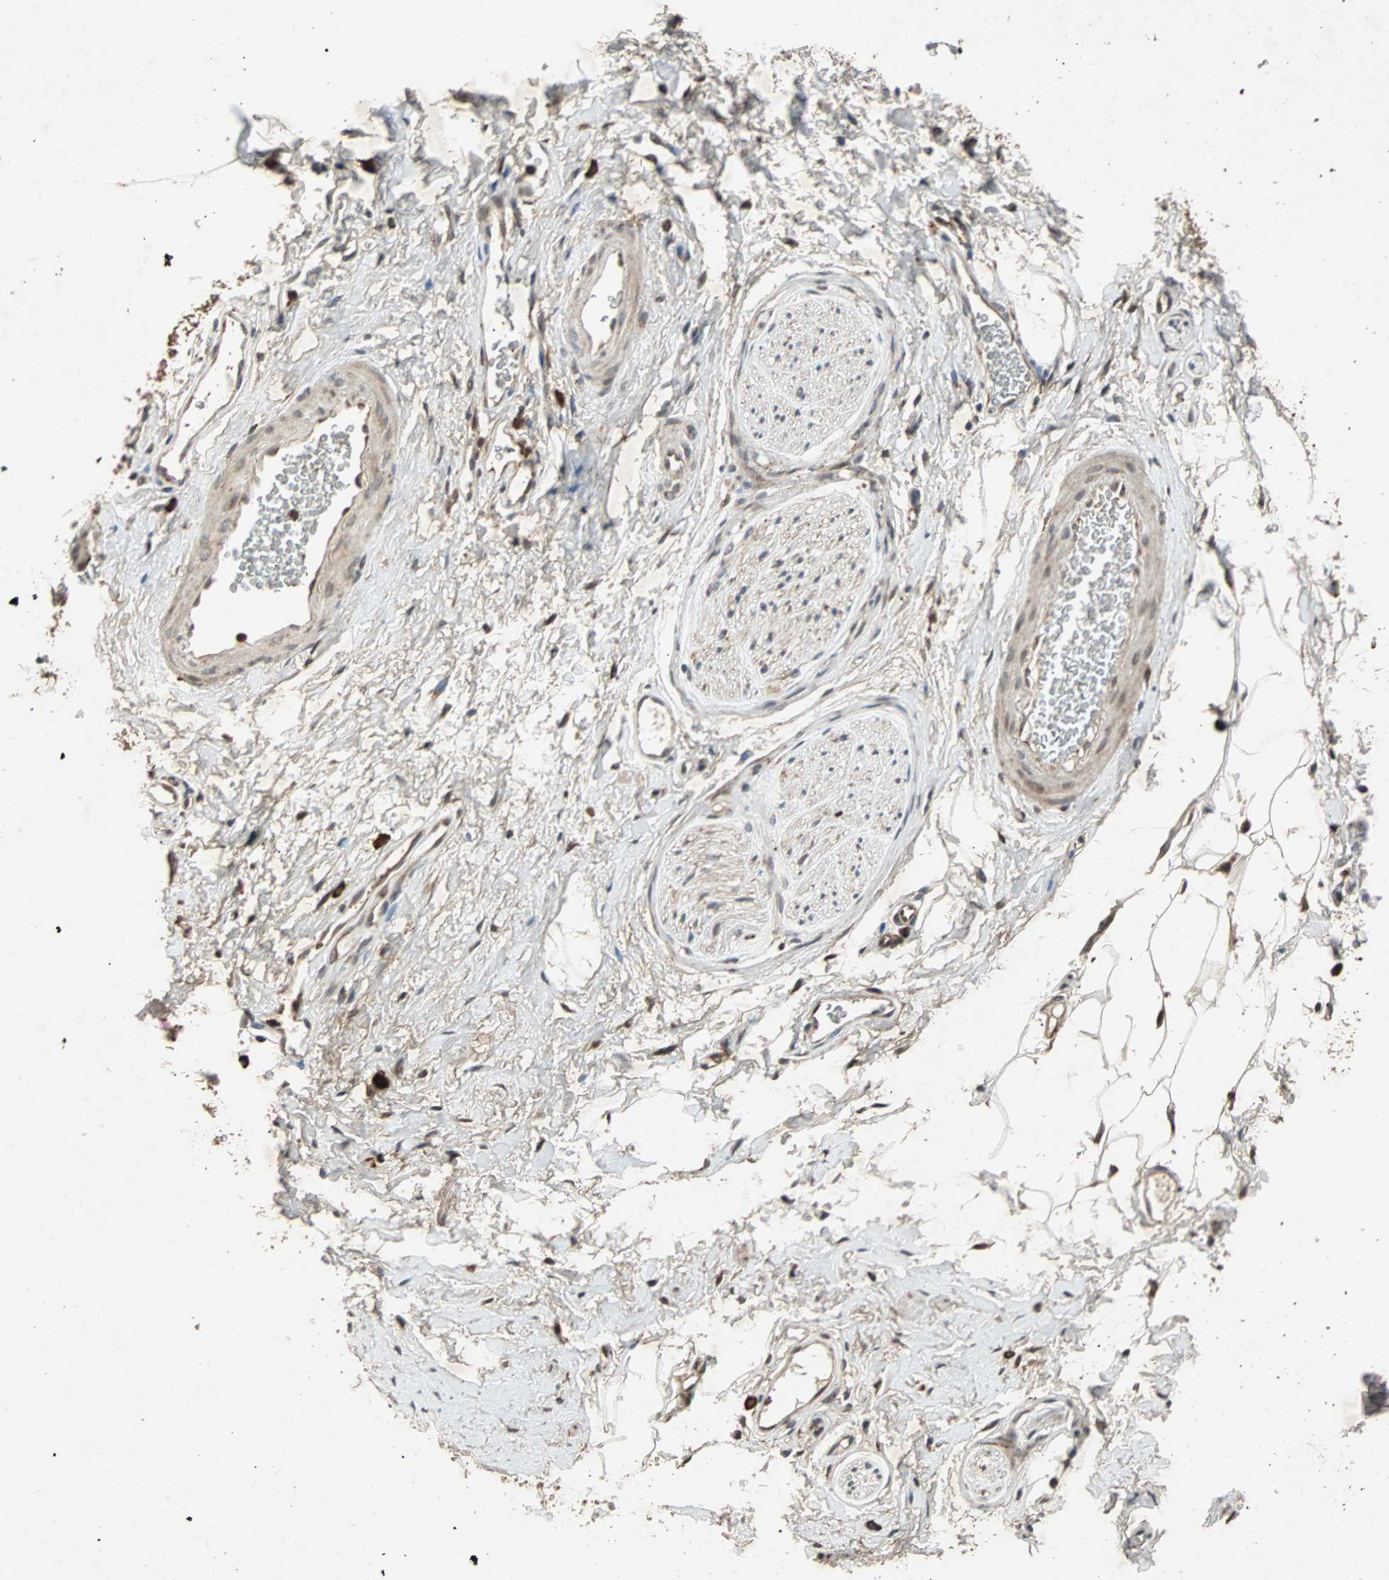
{"staining": {"intensity": "moderate", "quantity": ">75%", "location": "cytoplasmic/membranous"}, "tissue": "adipose tissue", "cell_type": "Adipocytes", "image_type": "normal", "snomed": [{"axis": "morphology", "description": "Normal tissue, NOS"}, {"axis": "topography", "description": "Soft tissue"}, {"axis": "topography", "description": "Peripheral nerve tissue"}], "caption": "Immunohistochemical staining of benign human adipose tissue exhibits moderate cytoplasmic/membranous protein positivity in about >75% of adipocytes.", "gene": "USP31", "patient": {"sex": "female", "age": 71}}